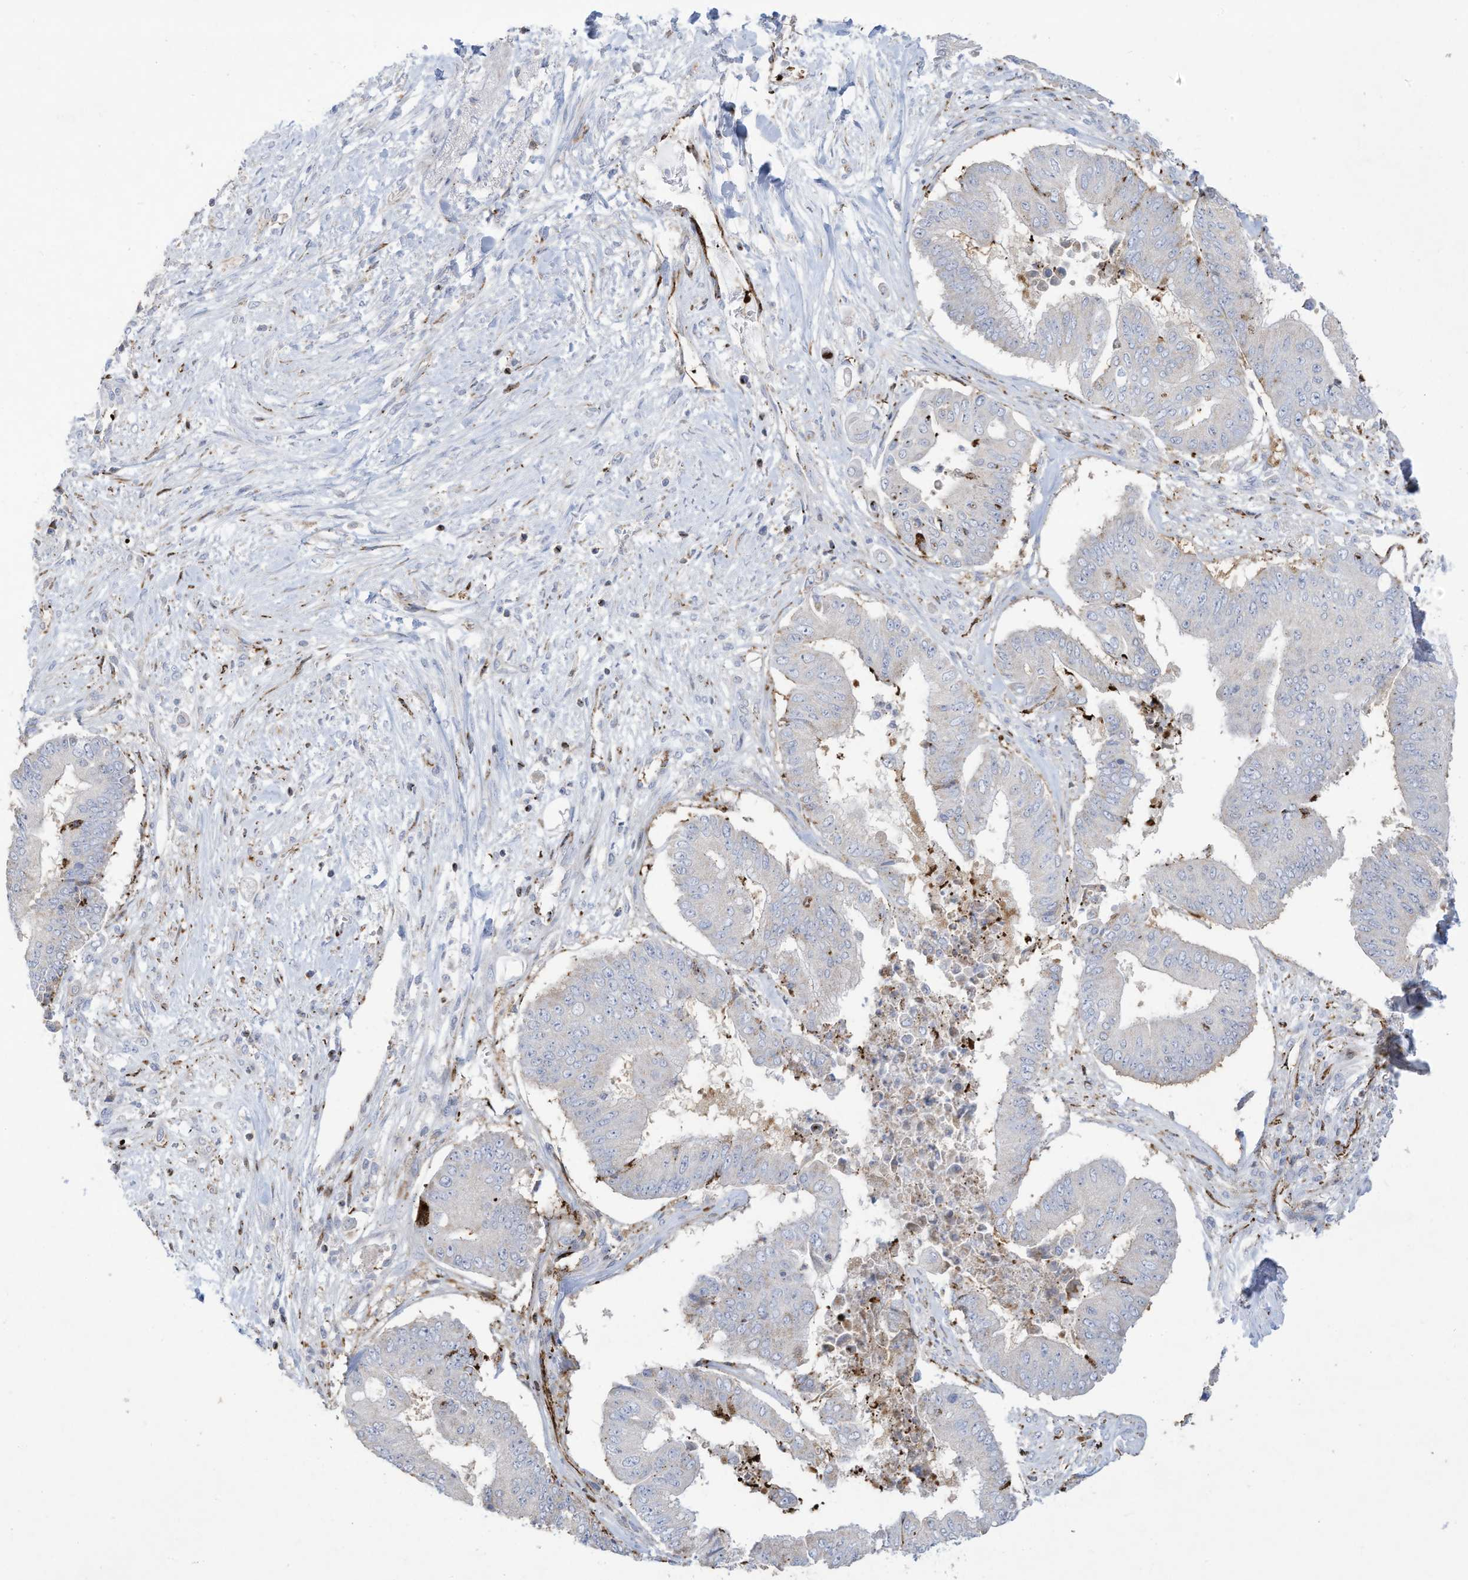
{"staining": {"intensity": "negative", "quantity": "none", "location": "none"}, "tissue": "pancreatic cancer", "cell_type": "Tumor cells", "image_type": "cancer", "snomed": [{"axis": "morphology", "description": "Adenocarcinoma, NOS"}, {"axis": "topography", "description": "Pancreas"}], "caption": "The IHC micrograph has no significant staining in tumor cells of adenocarcinoma (pancreatic) tissue.", "gene": "THNSL2", "patient": {"sex": "female", "age": 77}}